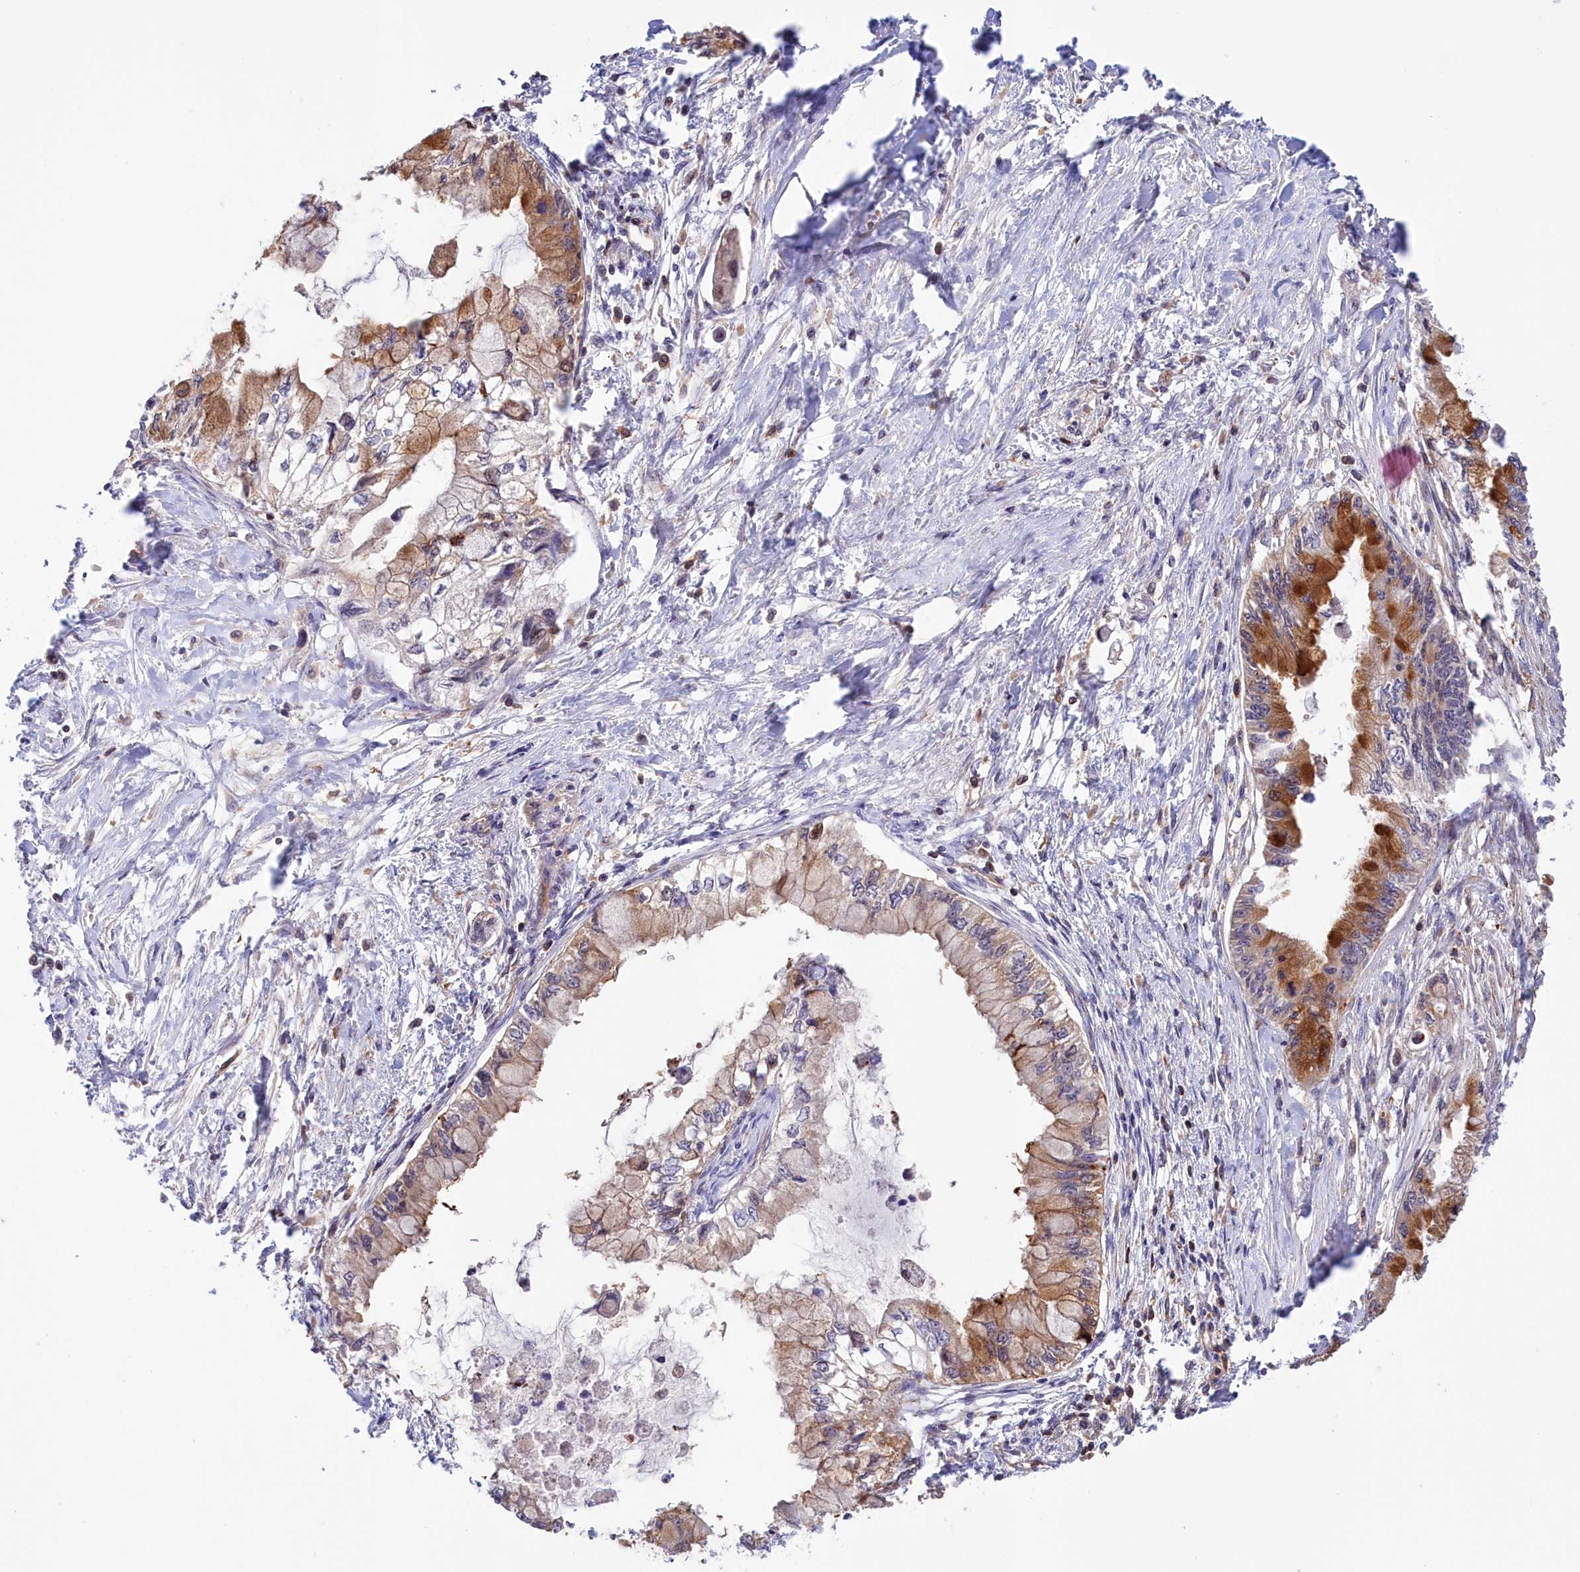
{"staining": {"intensity": "moderate", "quantity": ">75%", "location": "cytoplasmic/membranous,nuclear"}, "tissue": "pancreatic cancer", "cell_type": "Tumor cells", "image_type": "cancer", "snomed": [{"axis": "morphology", "description": "Adenocarcinoma, NOS"}, {"axis": "topography", "description": "Pancreas"}], "caption": "Pancreatic cancer (adenocarcinoma) stained with immunohistochemistry reveals moderate cytoplasmic/membranous and nuclear expression in approximately >75% of tumor cells.", "gene": "NEURL4", "patient": {"sex": "male", "age": 48}}